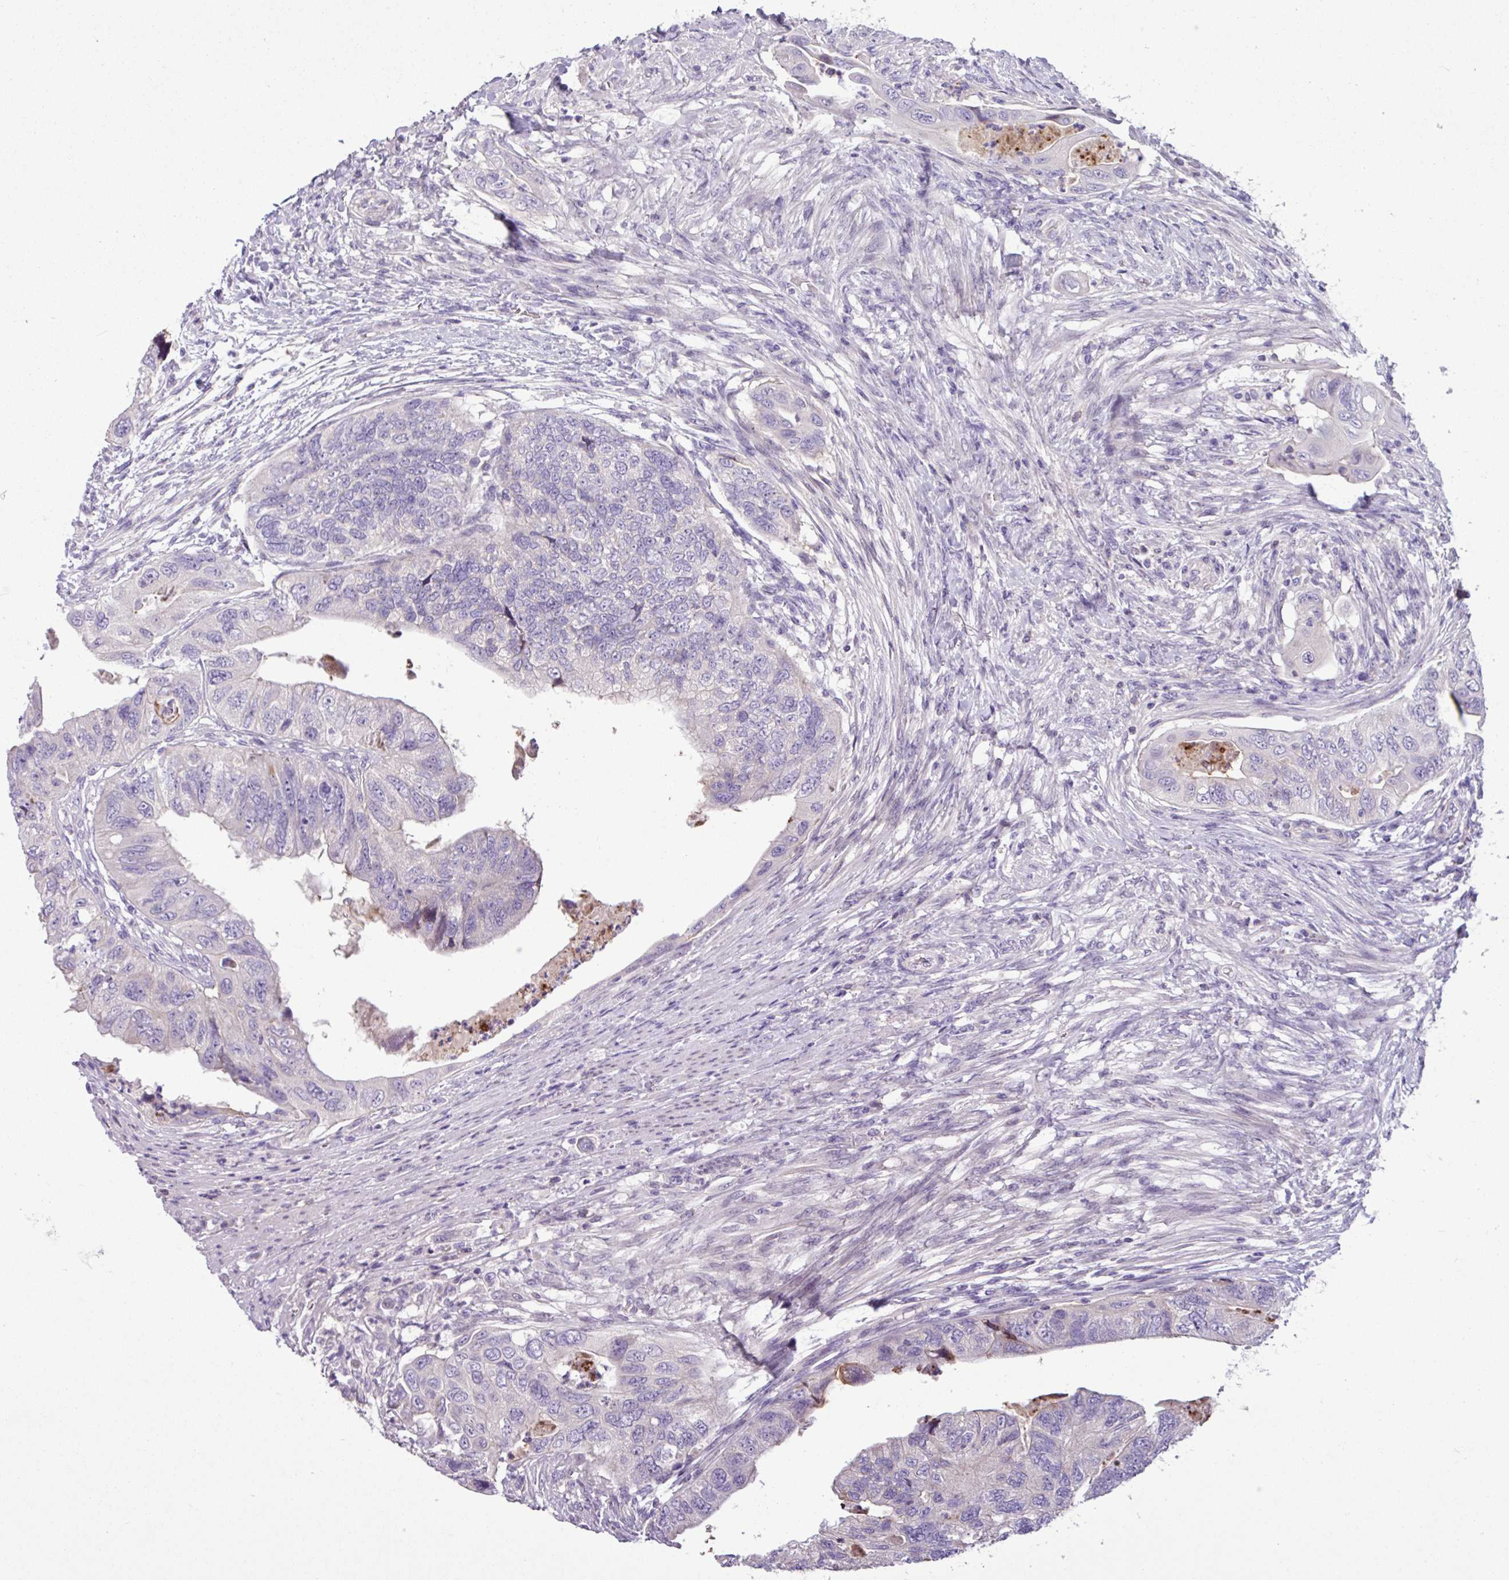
{"staining": {"intensity": "negative", "quantity": "none", "location": "none"}, "tissue": "colorectal cancer", "cell_type": "Tumor cells", "image_type": "cancer", "snomed": [{"axis": "morphology", "description": "Adenocarcinoma, NOS"}, {"axis": "topography", "description": "Rectum"}], "caption": "IHC photomicrograph of adenocarcinoma (colorectal) stained for a protein (brown), which demonstrates no positivity in tumor cells.", "gene": "PNLDC1", "patient": {"sex": "male", "age": 63}}